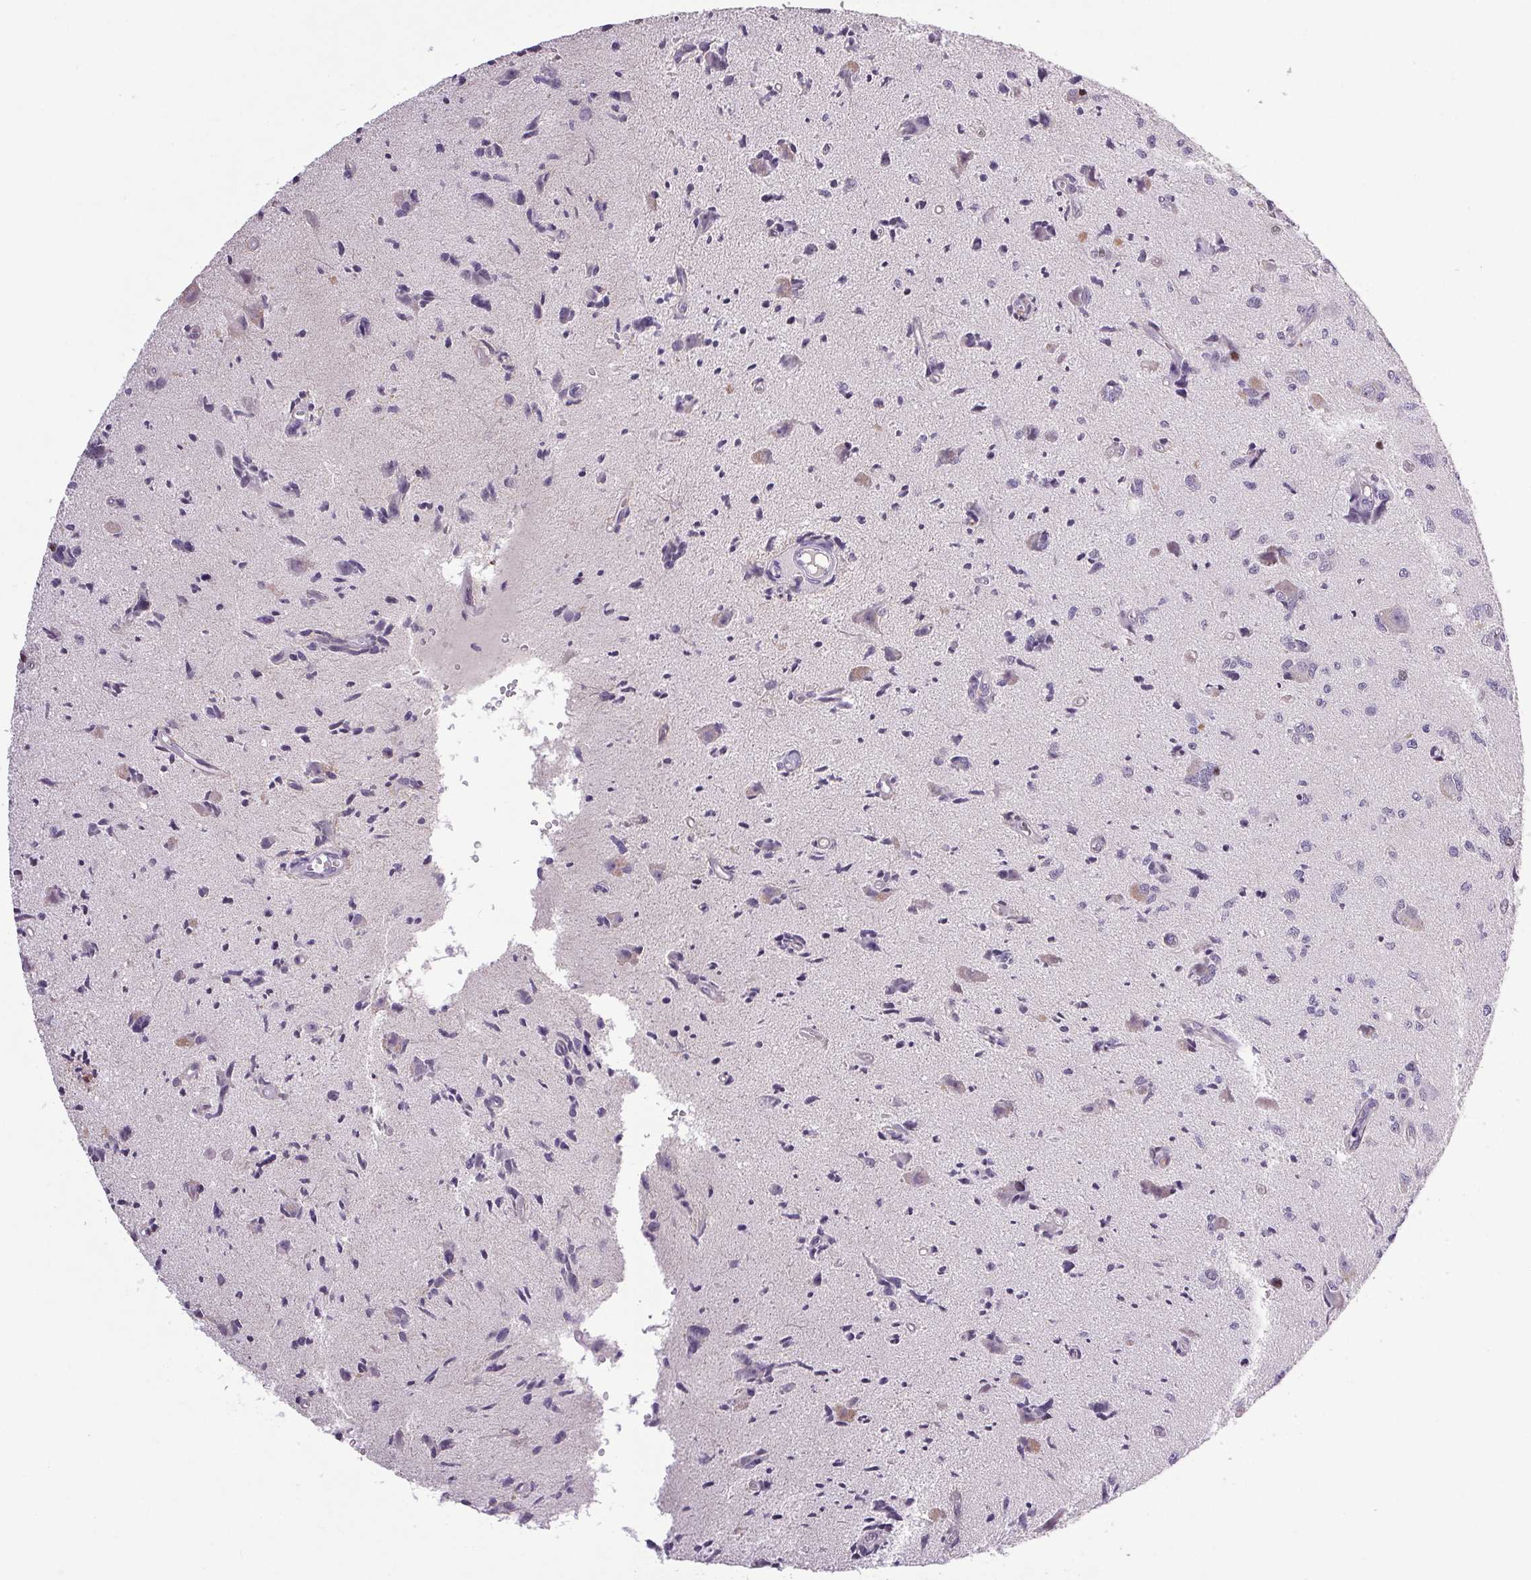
{"staining": {"intensity": "negative", "quantity": "none", "location": "none"}, "tissue": "glioma", "cell_type": "Tumor cells", "image_type": "cancer", "snomed": [{"axis": "morphology", "description": "Glioma, malignant, High grade"}, {"axis": "topography", "description": "Brain"}], "caption": "Protein analysis of glioma demonstrates no significant staining in tumor cells.", "gene": "TRDN", "patient": {"sex": "male", "age": 67}}